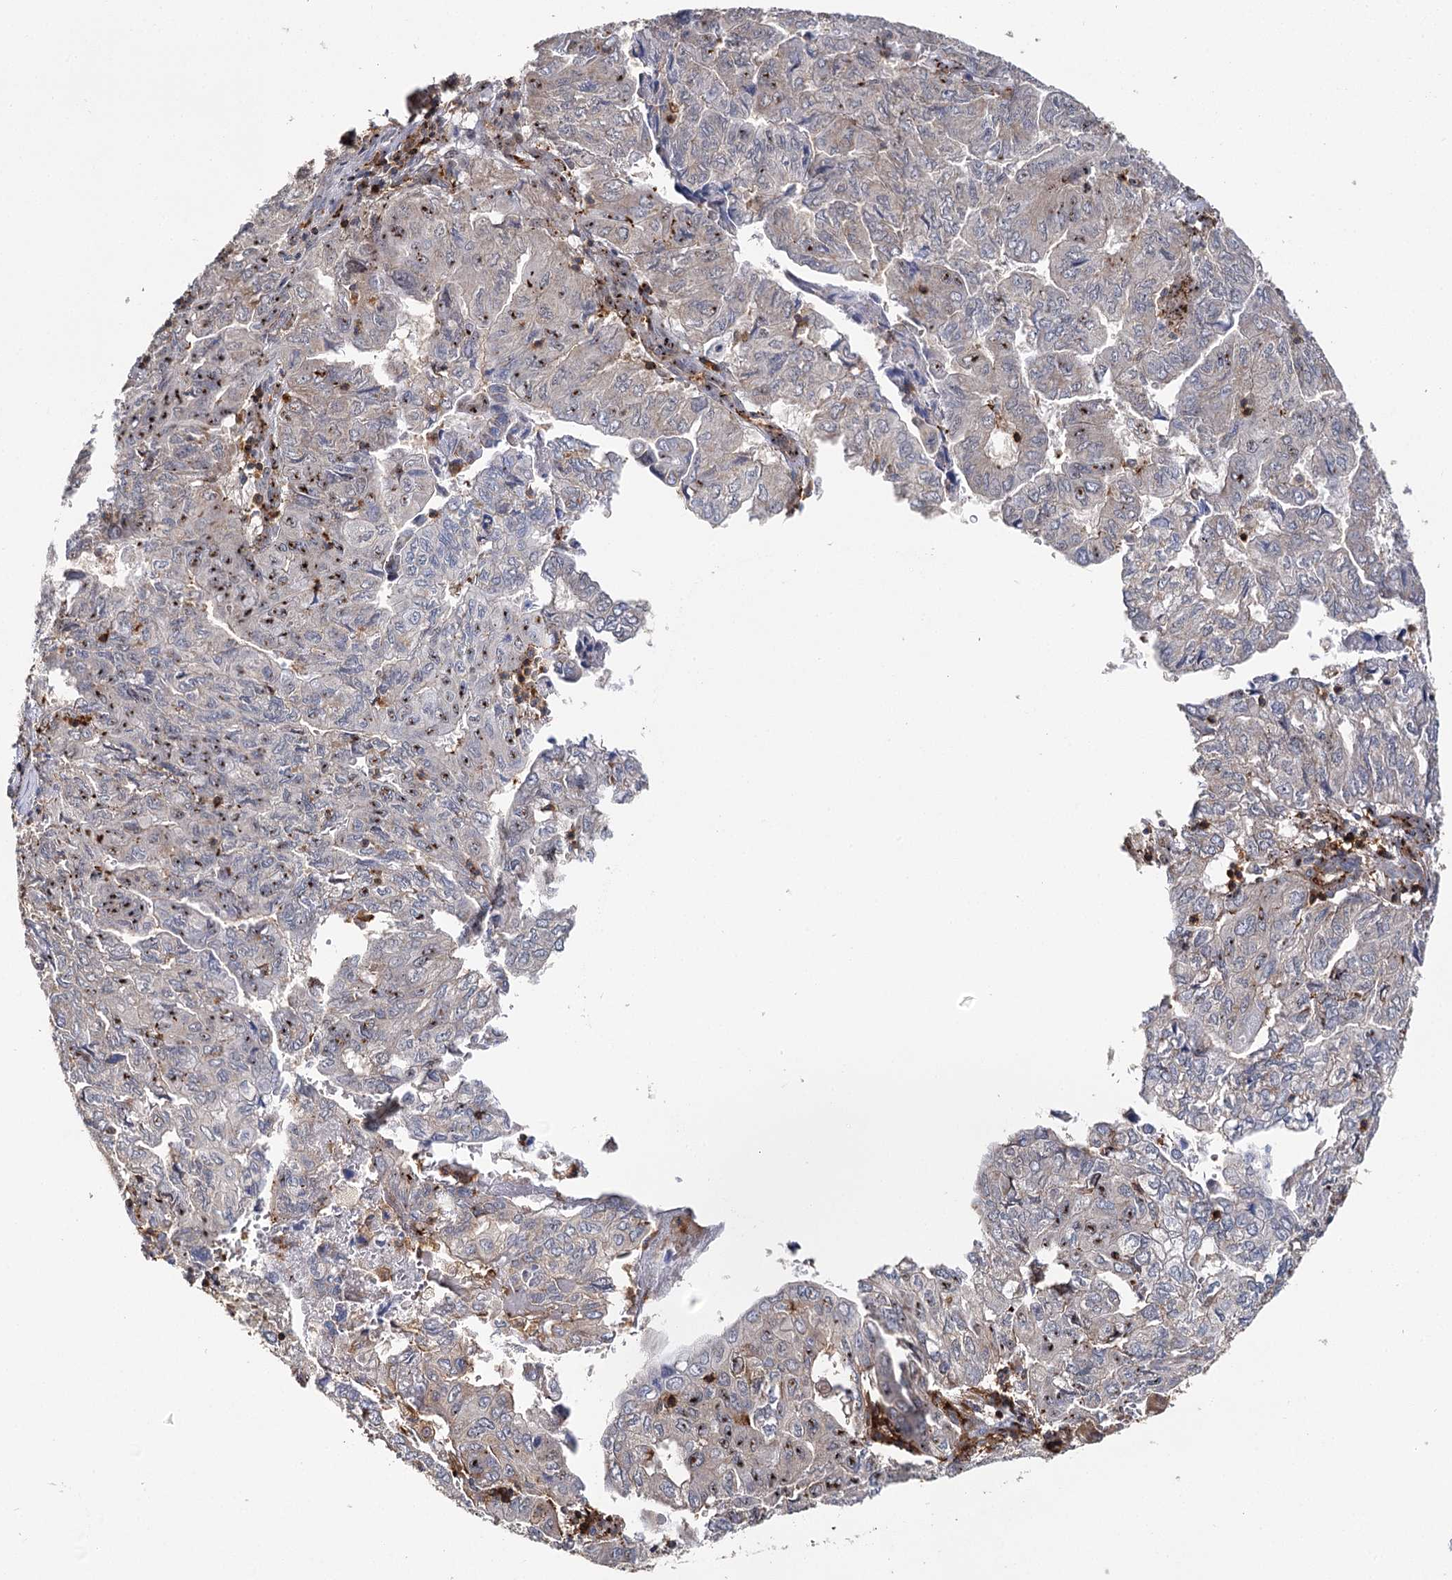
{"staining": {"intensity": "moderate", "quantity": "<25%", "location": "cytoplasmic/membranous,nuclear"}, "tissue": "pancreatic cancer", "cell_type": "Tumor cells", "image_type": "cancer", "snomed": [{"axis": "morphology", "description": "Adenocarcinoma, NOS"}, {"axis": "topography", "description": "Pancreas"}], "caption": "A photomicrograph of human pancreatic cancer stained for a protein demonstrates moderate cytoplasmic/membranous and nuclear brown staining in tumor cells. (DAB (3,3'-diaminobenzidine) = brown stain, brightfield microscopy at high magnification).", "gene": "SEC24B", "patient": {"sex": "male", "age": 51}}